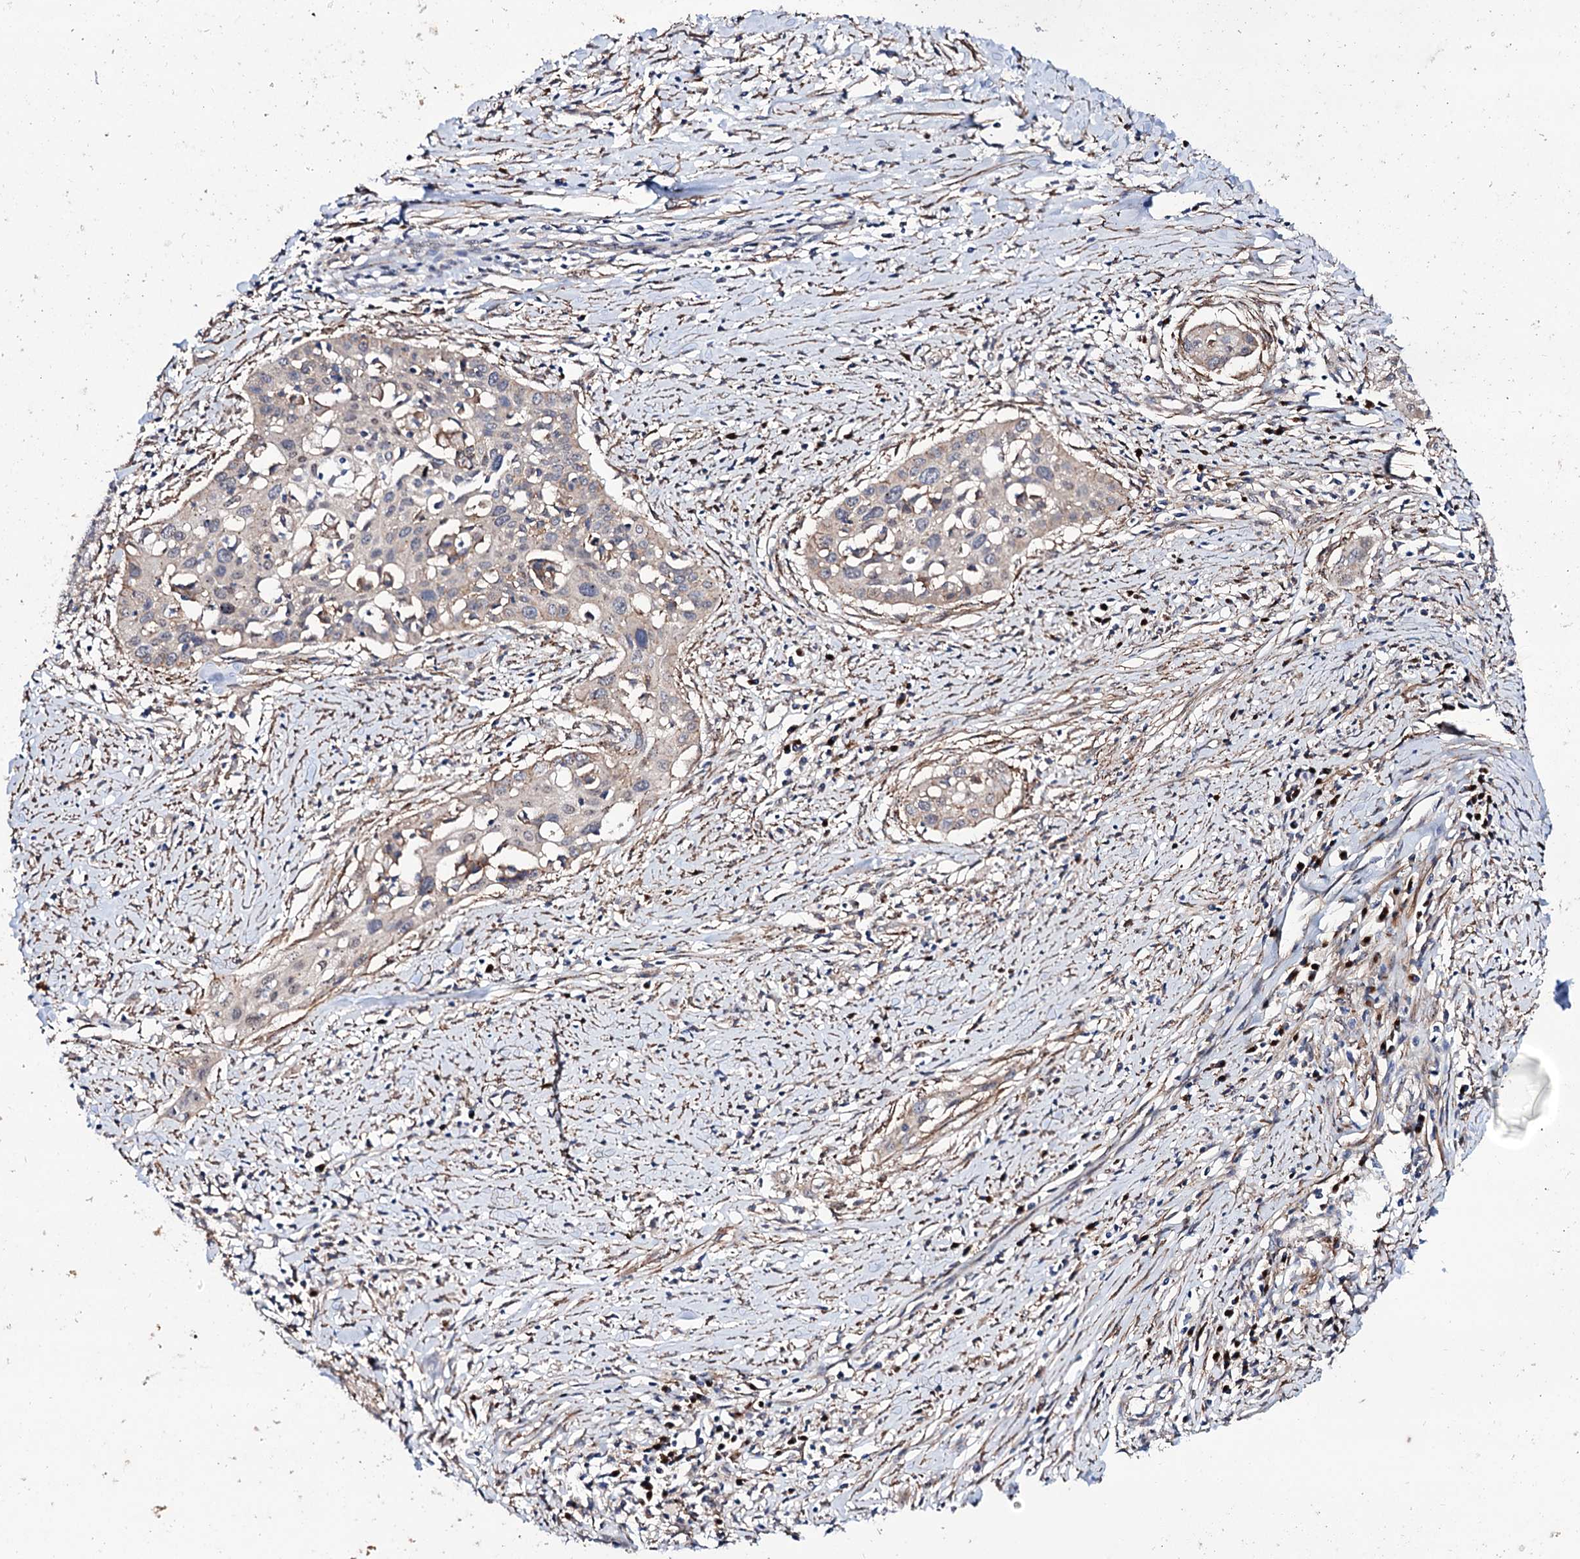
{"staining": {"intensity": "negative", "quantity": "none", "location": "none"}, "tissue": "cervical cancer", "cell_type": "Tumor cells", "image_type": "cancer", "snomed": [{"axis": "morphology", "description": "Squamous cell carcinoma, NOS"}, {"axis": "topography", "description": "Cervix"}], "caption": "Cervical cancer was stained to show a protein in brown. There is no significant positivity in tumor cells. (IHC, brightfield microscopy, high magnification).", "gene": "SEC24A", "patient": {"sex": "female", "age": 34}}